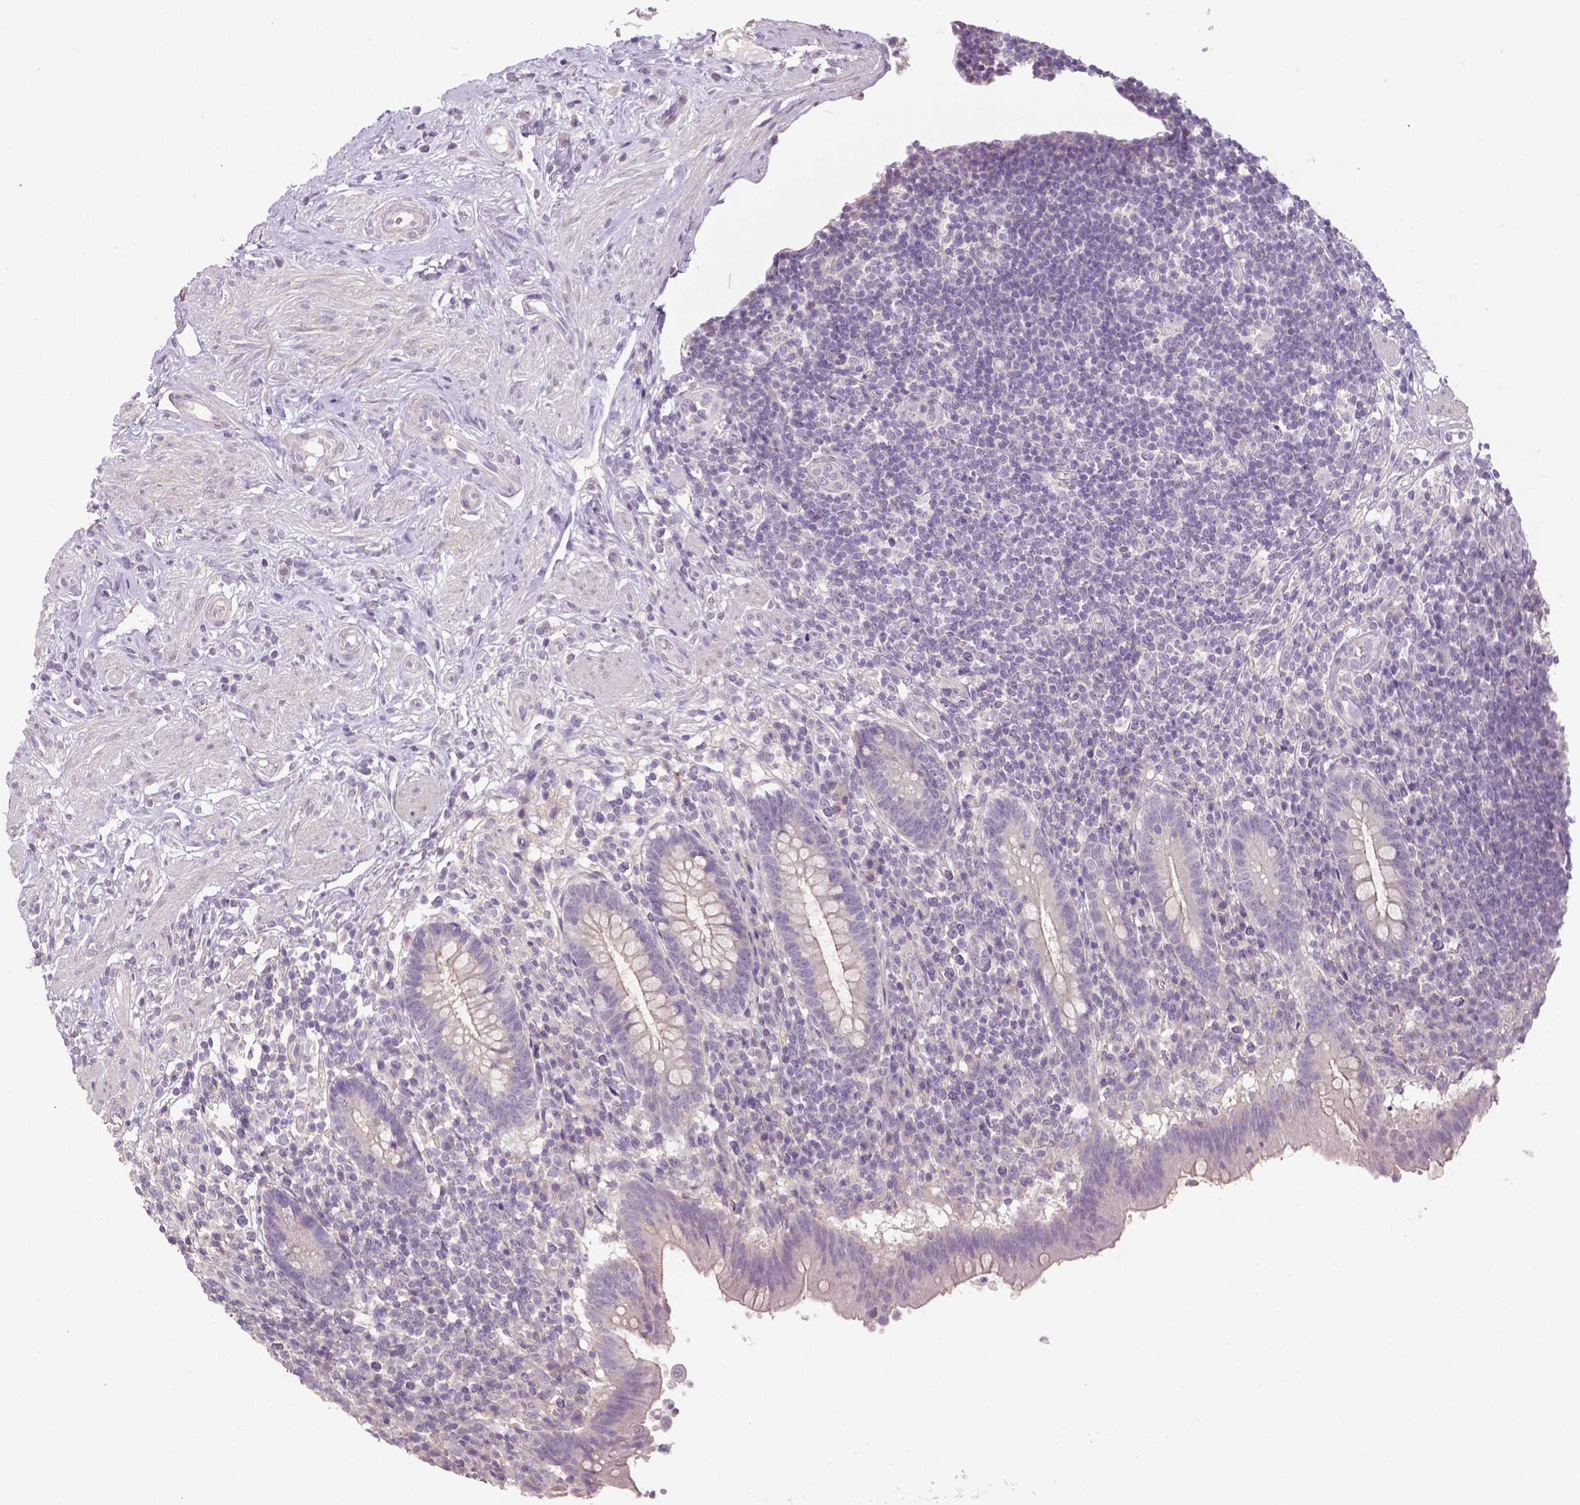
{"staining": {"intensity": "weak", "quantity": "<25%", "location": "cytoplasmic/membranous"}, "tissue": "appendix", "cell_type": "Glandular cells", "image_type": "normal", "snomed": [{"axis": "morphology", "description": "Normal tissue, NOS"}, {"axis": "topography", "description": "Appendix"}], "caption": "This is an immunohistochemistry (IHC) micrograph of unremarkable human appendix. There is no expression in glandular cells.", "gene": "CRMP1", "patient": {"sex": "female", "age": 56}}